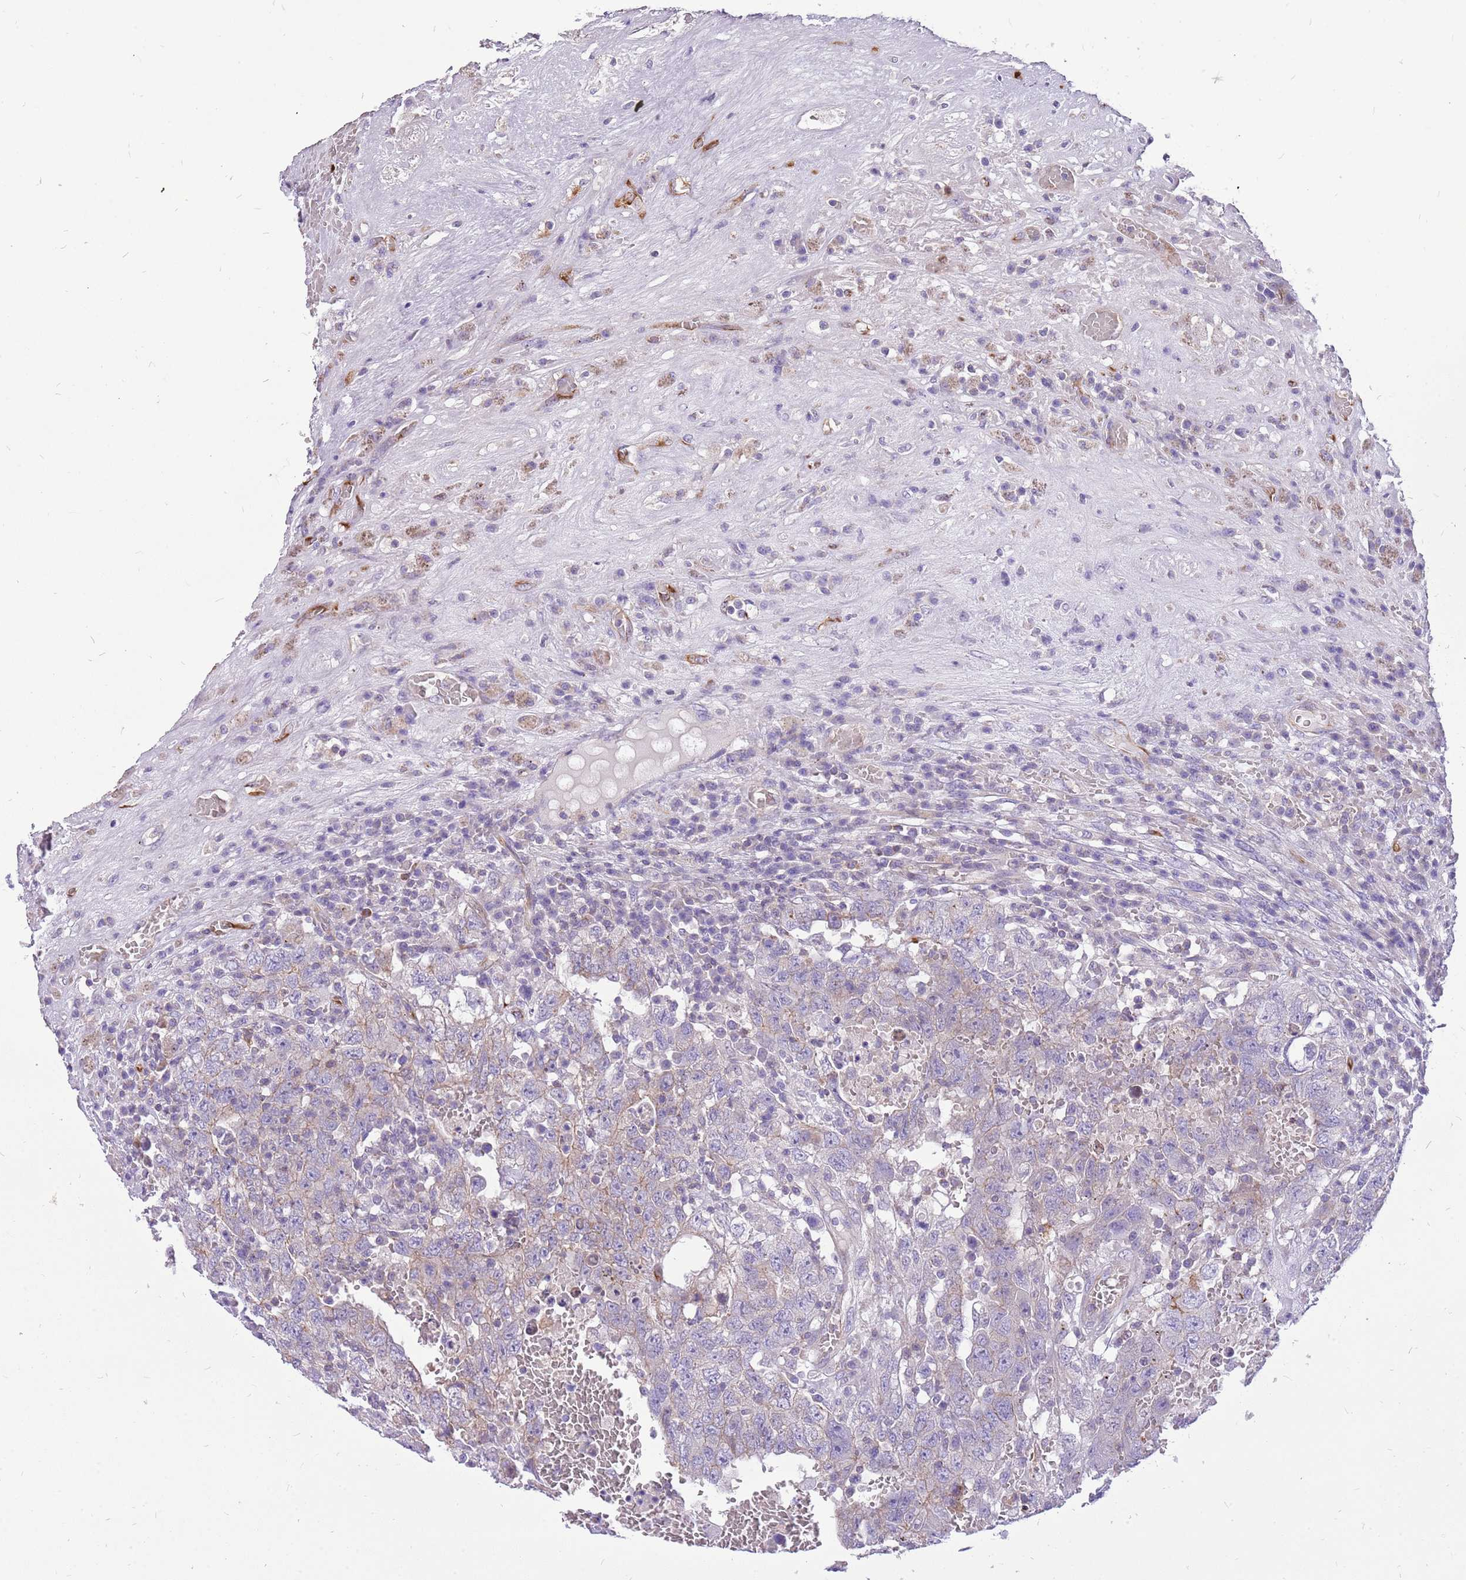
{"staining": {"intensity": "negative", "quantity": "none", "location": "none"}, "tissue": "testis cancer", "cell_type": "Tumor cells", "image_type": "cancer", "snomed": [{"axis": "morphology", "description": "Carcinoma, Embryonal, NOS"}, {"axis": "topography", "description": "Testis"}], "caption": "IHC of human testis cancer exhibits no expression in tumor cells.", "gene": "WDR90", "patient": {"sex": "male", "age": 26}}